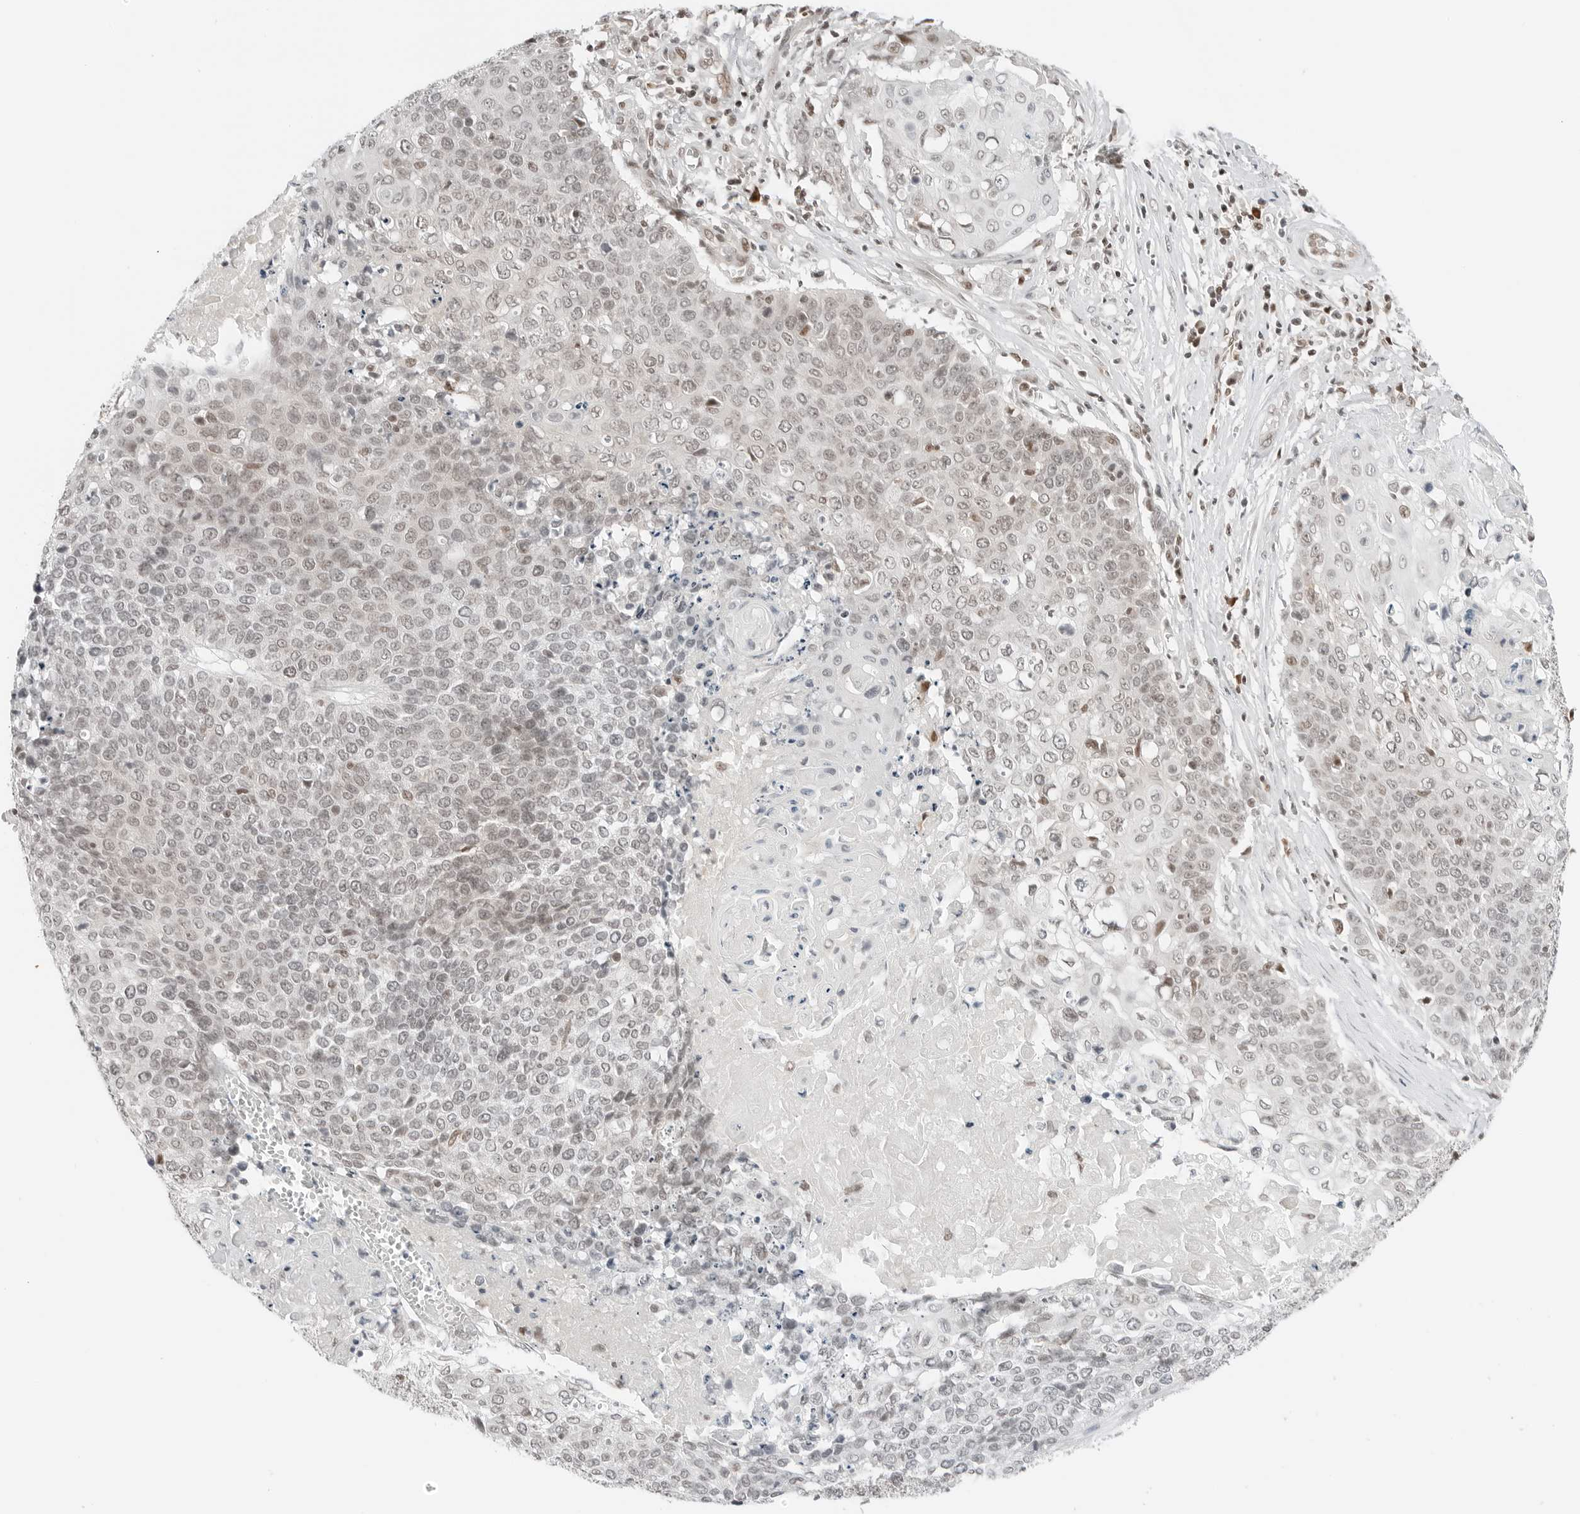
{"staining": {"intensity": "weak", "quantity": "25%-75%", "location": "nuclear"}, "tissue": "cervical cancer", "cell_type": "Tumor cells", "image_type": "cancer", "snomed": [{"axis": "morphology", "description": "Squamous cell carcinoma, NOS"}, {"axis": "topography", "description": "Cervix"}], "caption": "Brown immunohistochemical staining in cervical squamous cell carcinoma displays weak nuclear staining in about 25%-75% of tumor cells. (IHC, brightfield microscopy, high magnification).", "gene": "CRTC2", "patient": {"sex": "female", "age": 39}}